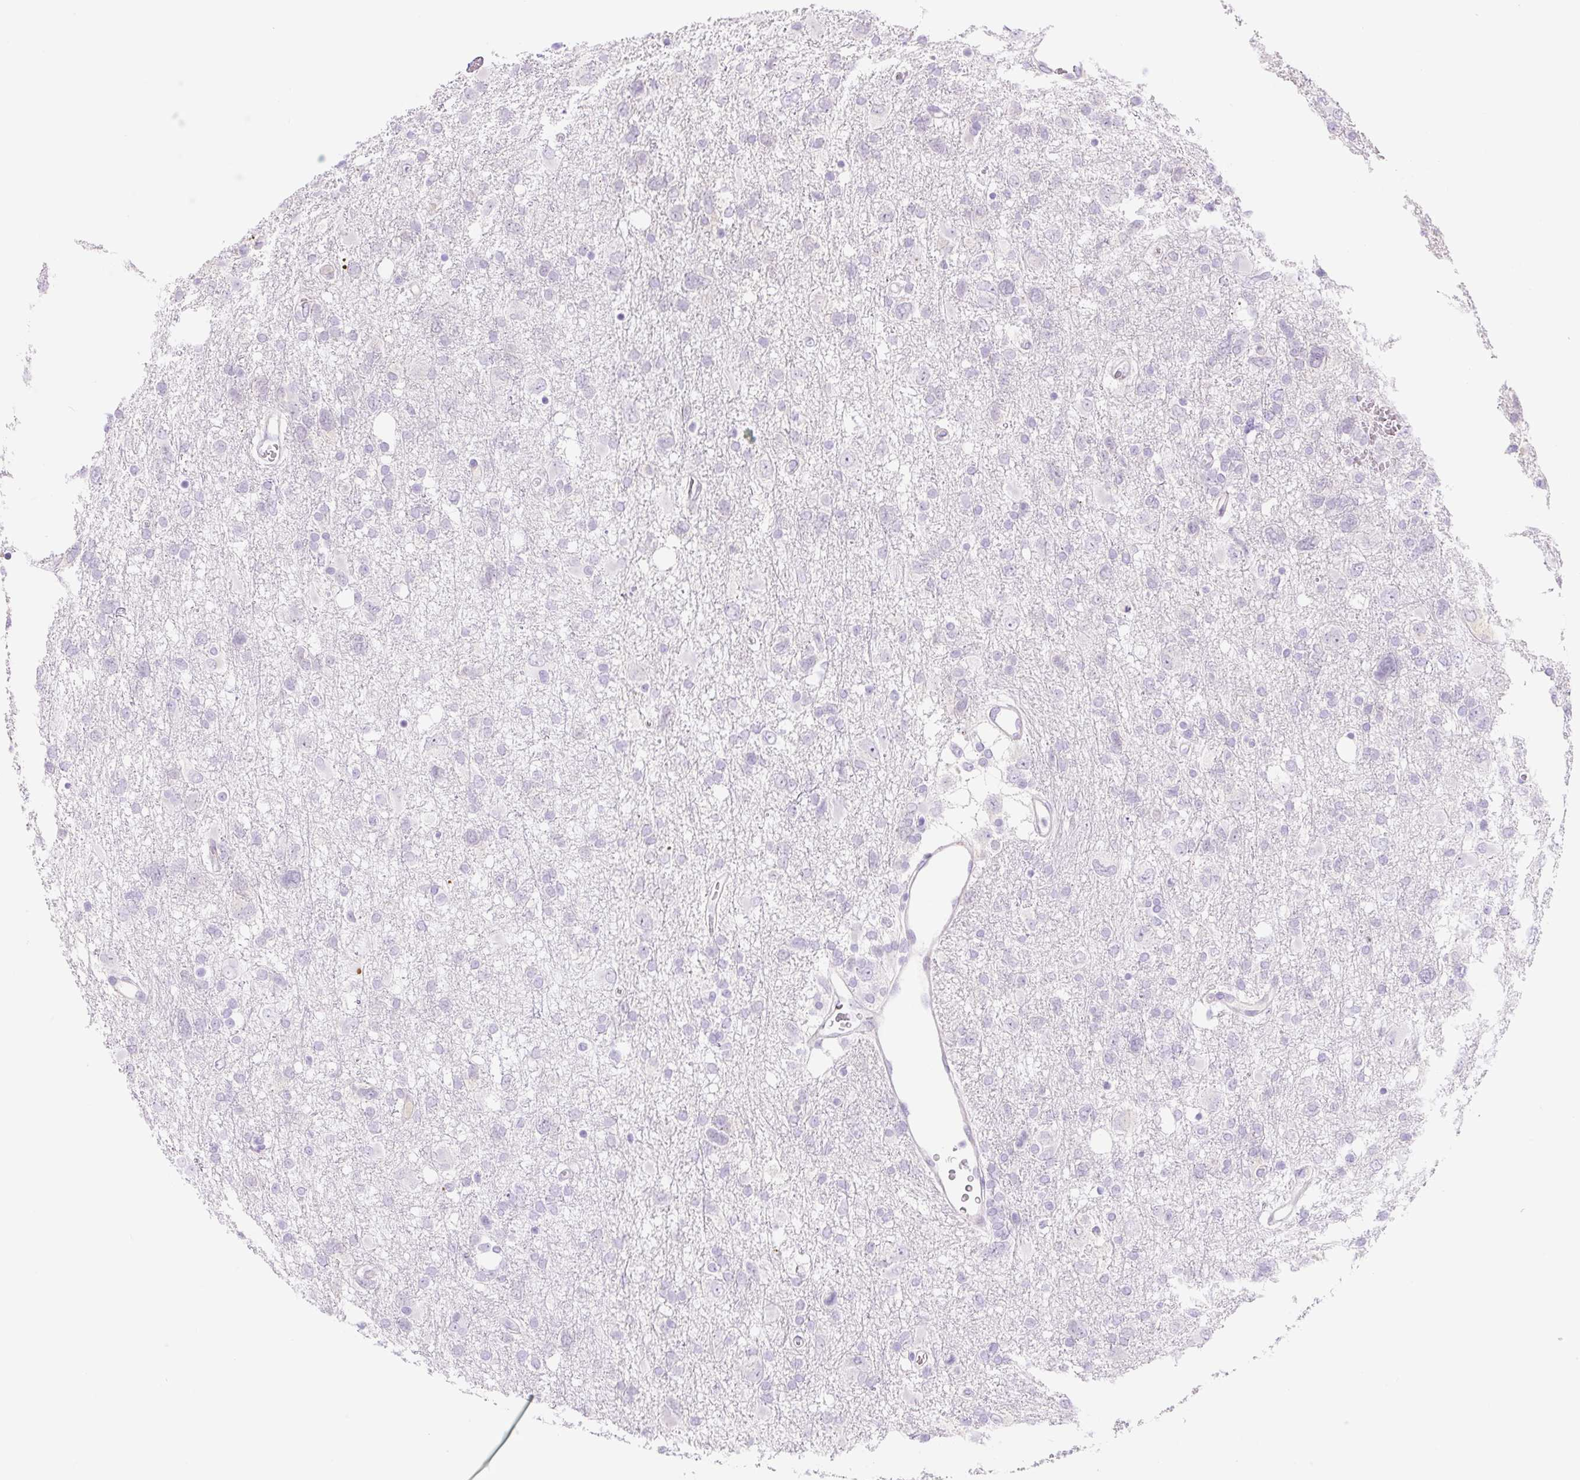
{"staining": {"intensity": "negative", "quantity": "none", "location": "none"}, "tissue": "glioma", "cell_type": "Tumor cells", "image_type": "cancer", "snomed": [{"axis": "morphology", "description": "Glioma, malignant, High grade"}, {"axis": "topography", "description": "Brain"}], "caption": "DAB immunohistochemical staining of malignant glioma (high-grade) demonstrates no significant staining in tumor cells.", "gene": "ZNF121", "patient": {"sex": "male", "age": 61}}